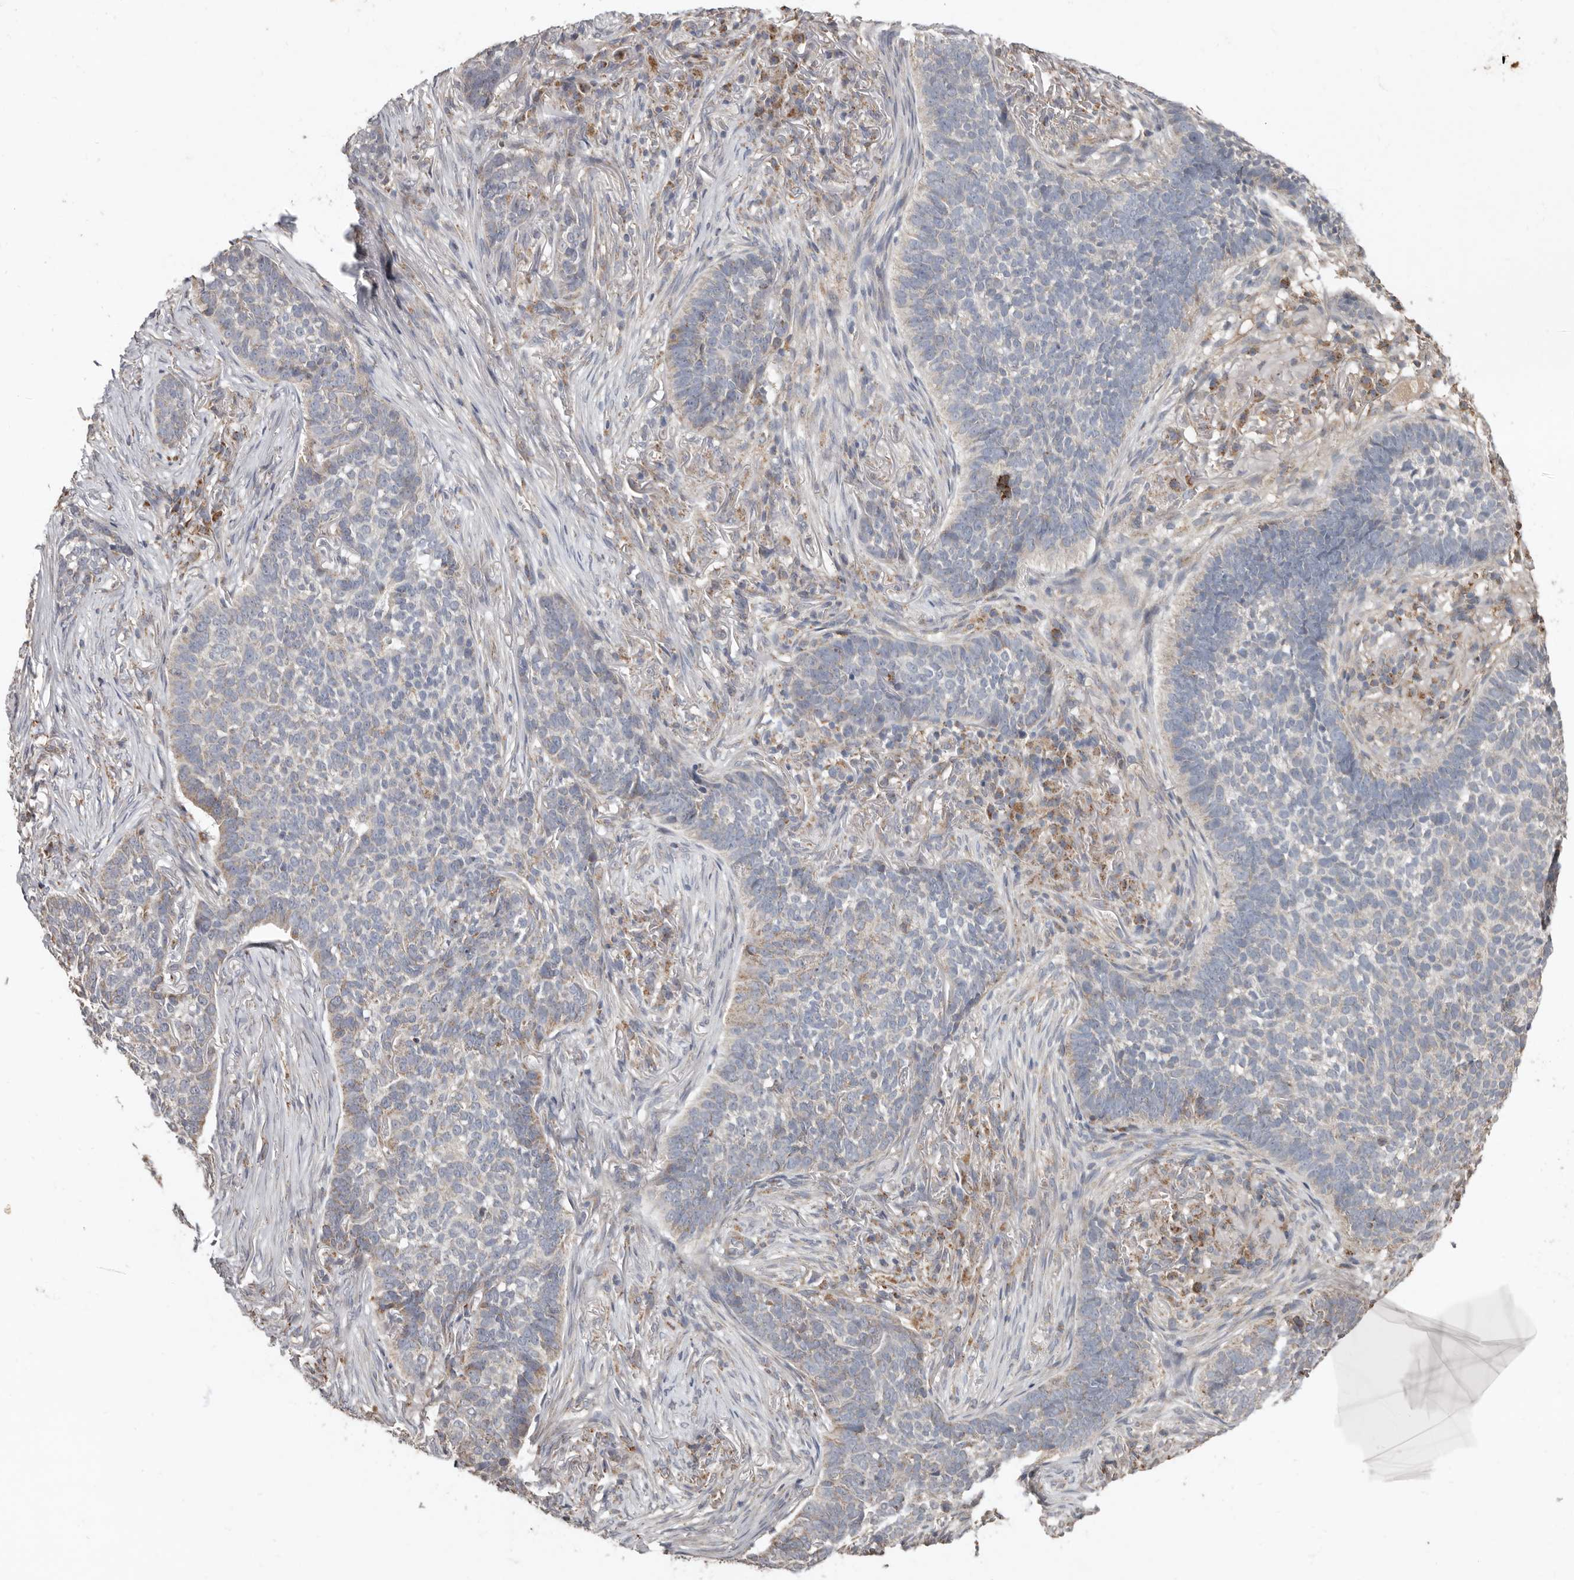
{"staining": {"intensity": "weak", "quantity": "<25%", "location": "cytoplasmic/membranous"}, "tissue": "skin cancer", "cell_type": "Tumor cells", "image_type": "cancer", "snomed": [{"axis": "morphology", "description": "Basal cell carcinoma"}, {"axis": "topography", "description": "Skin"}], "caption": "IHC of human skin cancer (basal cell carcinoma) displays no expression in tumor cells.", "gene": "KIF26B", "patient": {"sex": "male", "age": 85}}